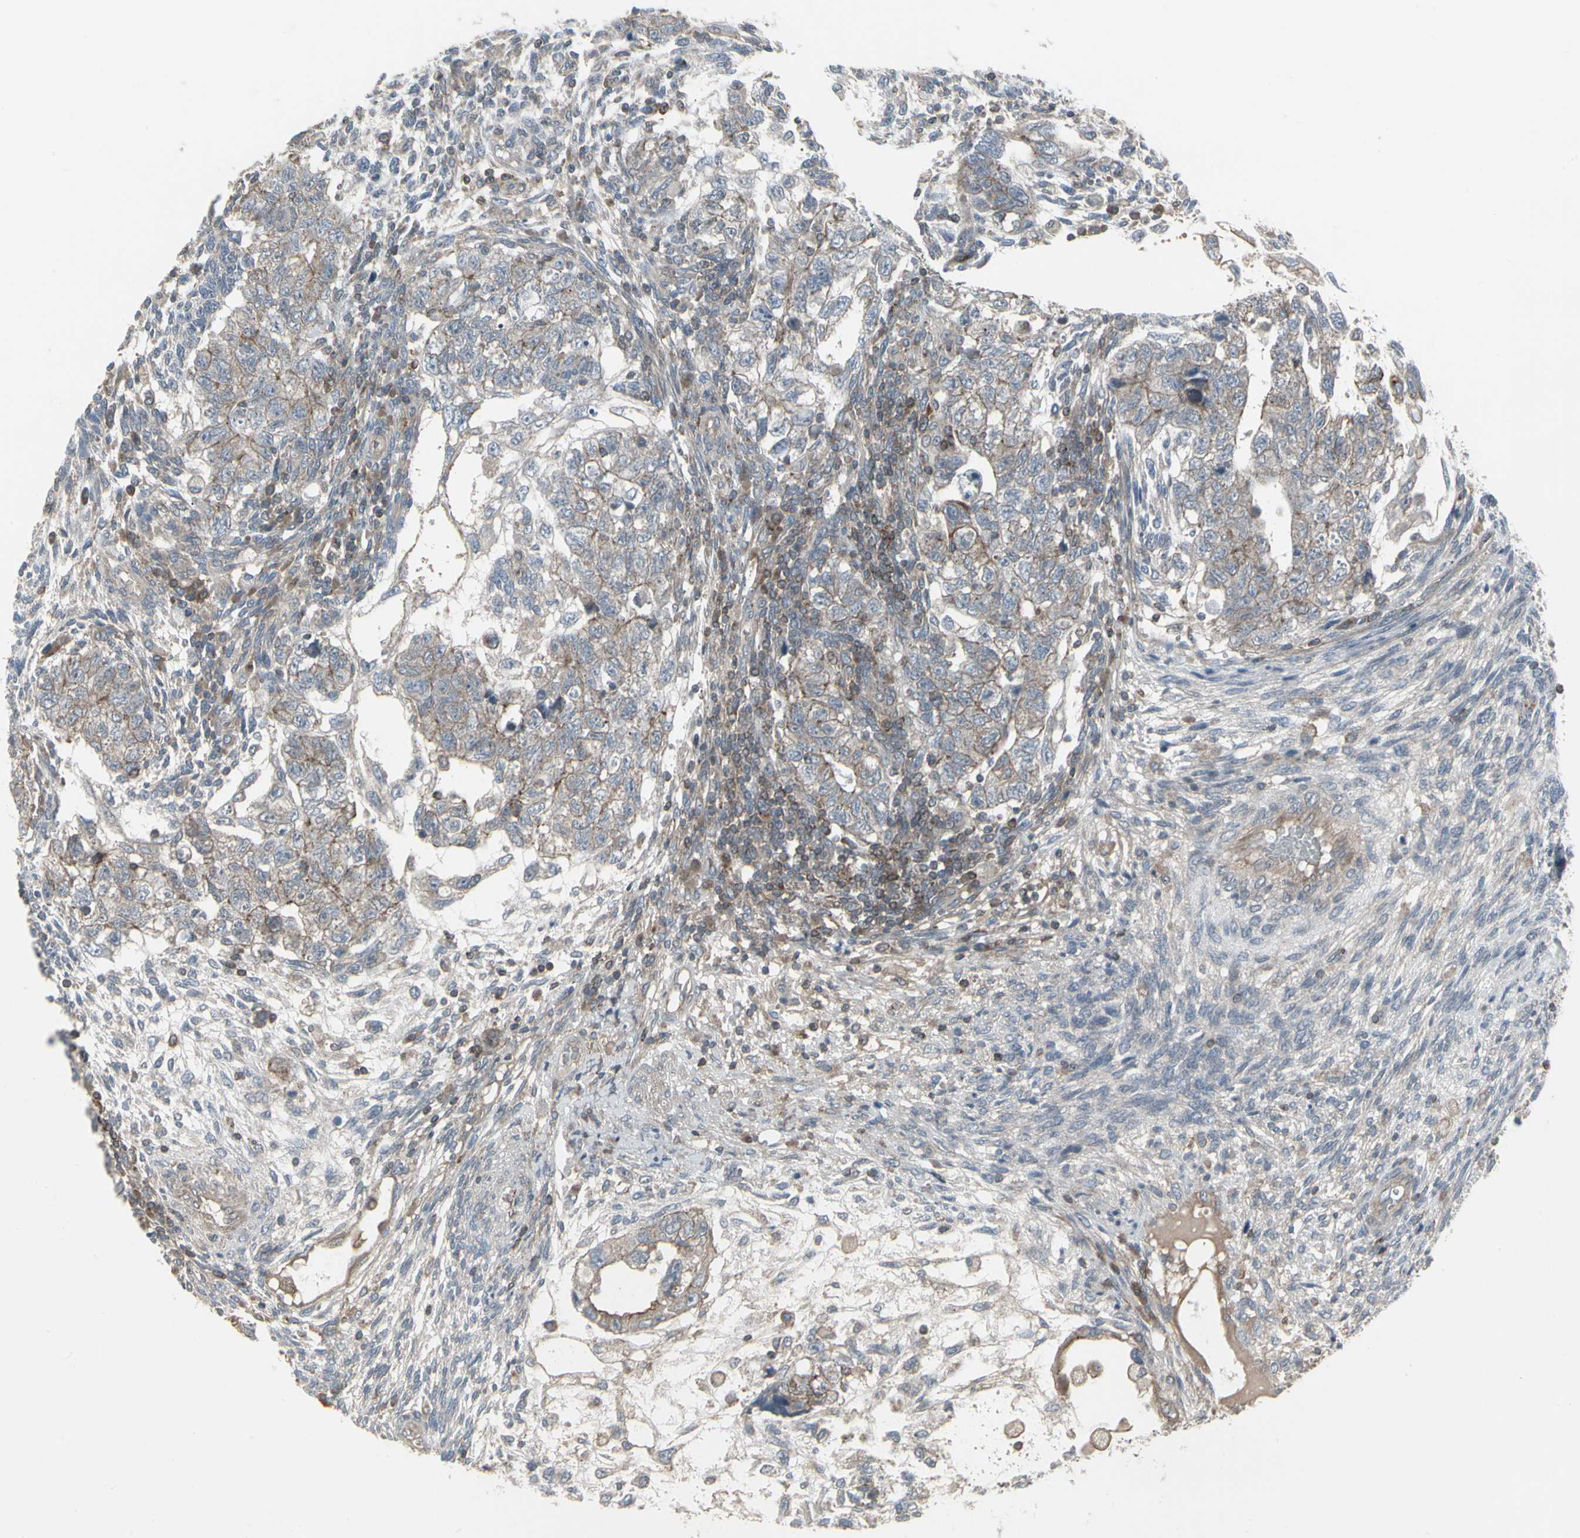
{"staining": {"intensity": "weak", "quantity": ">75%", "location": "cytoplasmic/membranous"}, "tissue": "testis cancer", "cell_type": "Tumor cells", "image_type": "cancer", "snomed": [{"axis": "morphology", "description": "Normal tissue, NOS"}, {"axis": "morphology", "description": "Carcinoma, Embryonal, NOS"}, {"axis": "topography", "description": "Testis"}], "caption": "Immunohistochemistry photomicrograph of testis cancer stained for a protein (brown), which shows low levels of weak cytoplasmic/membranous positivity in about >75% of tumor cells.", "gene": "EPS15", "patient": {"sex": "male", "age": 36}}